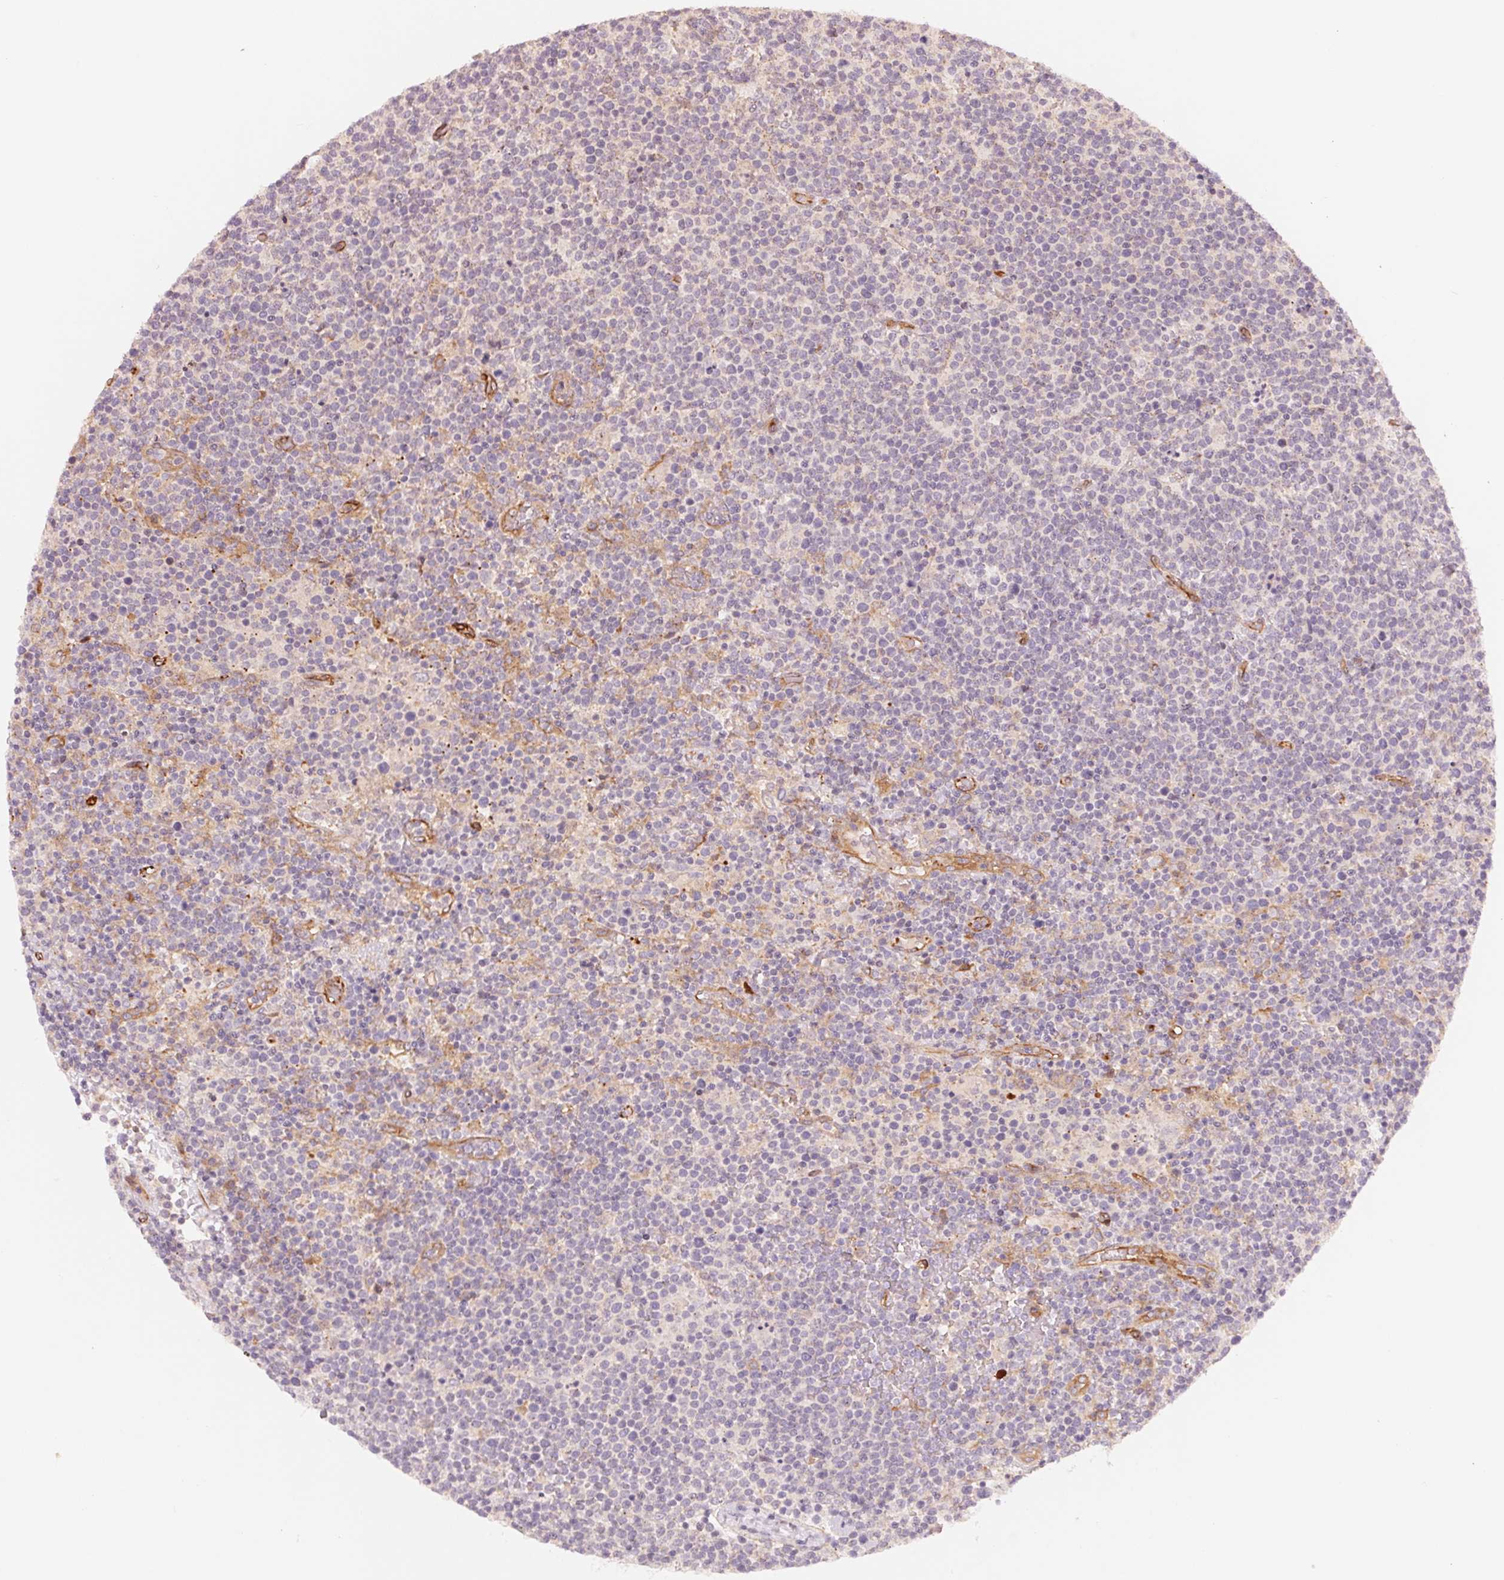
{"staining": {"intensity": "negative", "quantity": "none", "location": "none"}, "tissue": "lymphoma", "cell_type": "Tumor cells", "image_type": "cancer", "snomed": [{"axis": "morphology", "description": "Malignant lymphoma, non-Hodgkin's type, High grade"}, {"axis": "topography", "description": "Lymph node"}], "caption": "The photomicrograph reveals no significant expression in tumor cells of lymphoma.", "gene": "SLC17A4", "patient": {"sex": "male", "age": 61}}